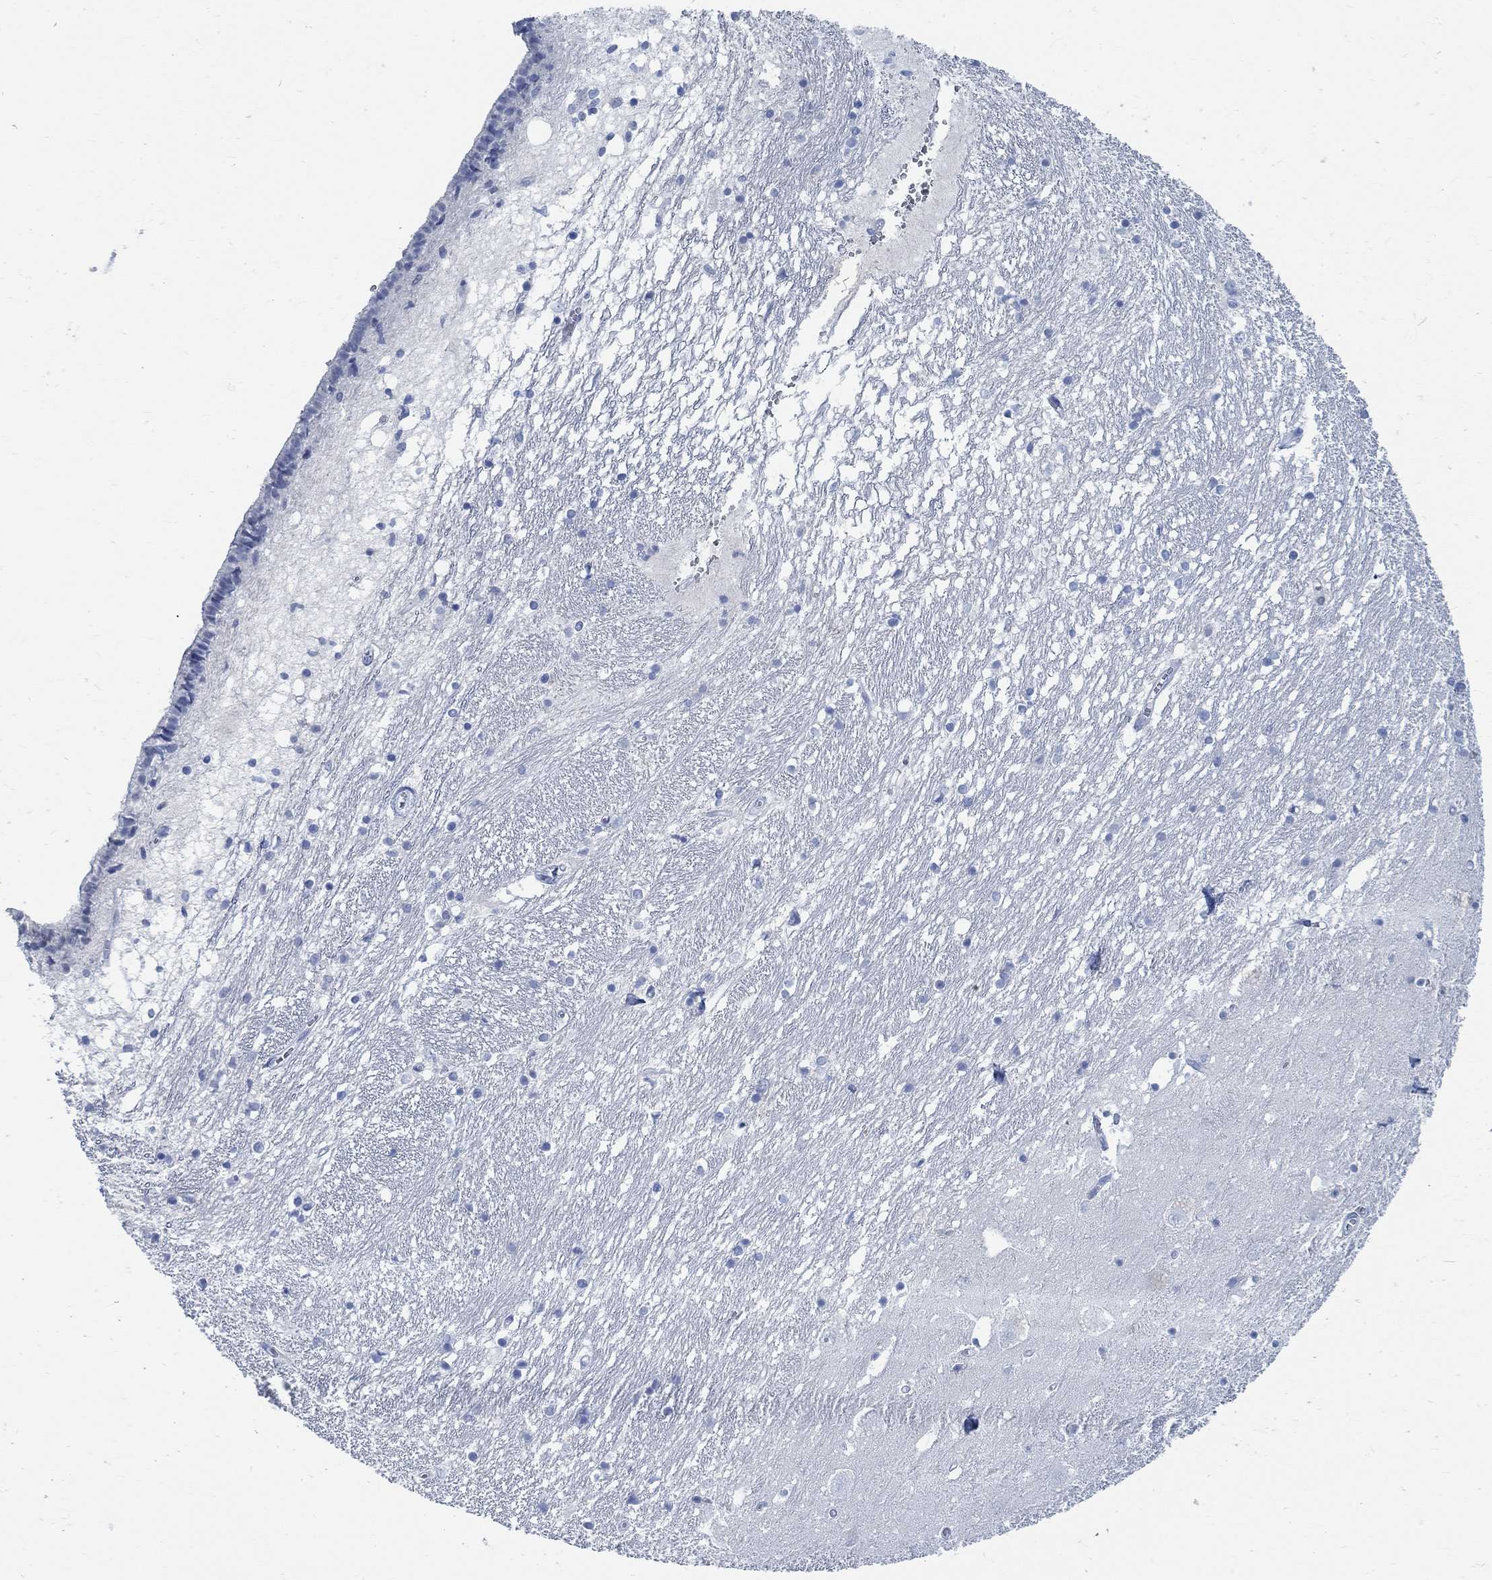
{"staining": {"intensity": "negative", "quantity": "none", "location": "none"}, "tissue": "caudate", "cell_type": "Glial cells", "image_type": "normal", "snomed": [{"axis": "morphology", "description": "Normal tissue, NOS"}, {"axis": "topography", "description": "Lateral ventricle wall"}], "caption": "Immunohistochemical staining of normal human caudate shows no significant positivity in glial cells.", "gene": "RBM20", "patient": {"sex": "female", "age": 71}}